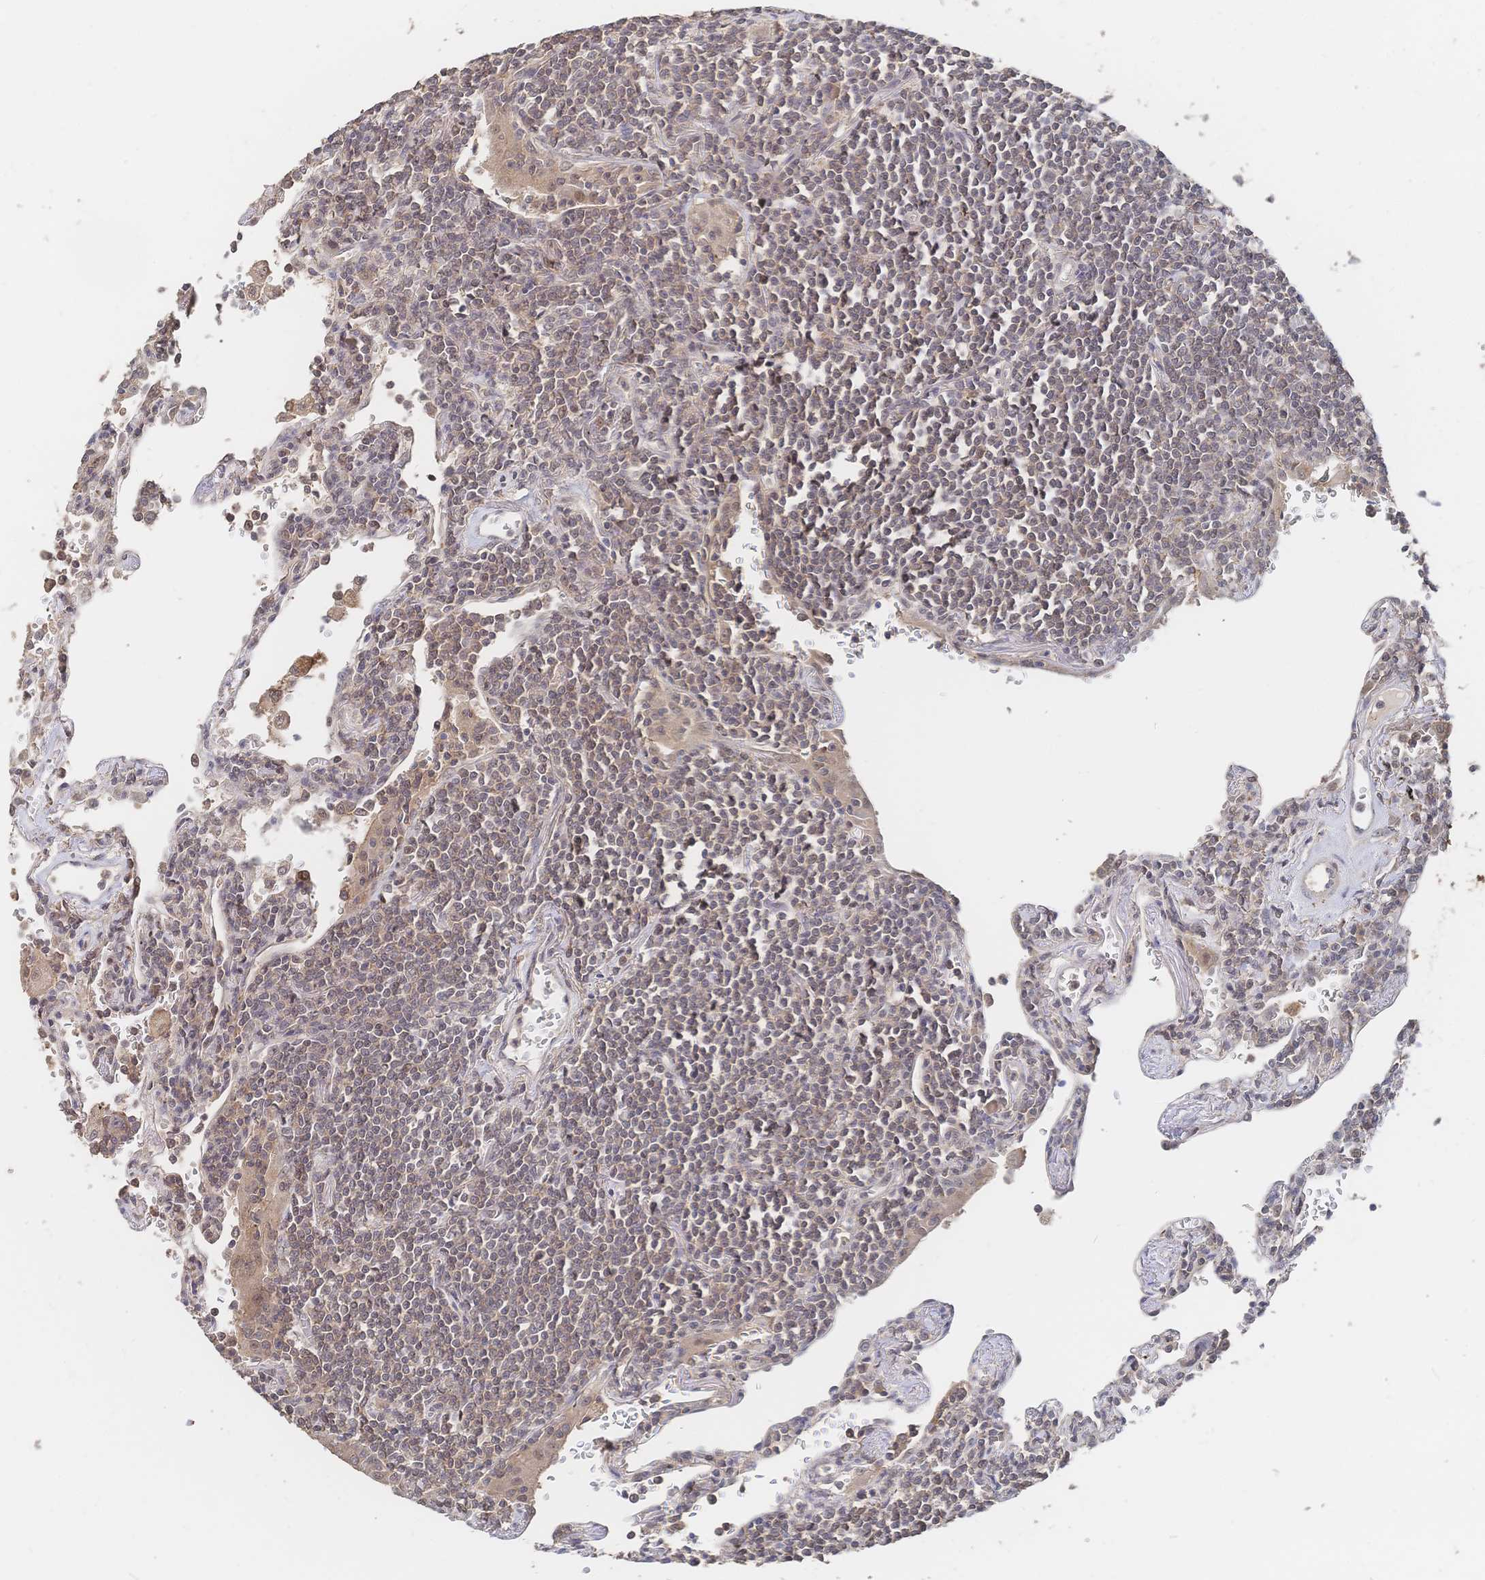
{"staining": {"intensity": "negative", "quantity": "none", "location": "none"}, "tissue": "lymphoma", "cell_type": "Tumor cells", "image_type": "cancer", "snomed": [{"axis": "morphology", "description": "Malignant lymphoma, non-Hodgkin's type, Low grade"}, {"axis": "topography", "description": "Lung"}], "caption": "An immunohistochemistry micrograph of lymphoma is shown. There is no staining in tumor cells of lymphoma. The staining was performed using DAB to visualize the protein expression in brown, while the nuclei were stained in blue with hematoxylin (Magnification: 20x).", "gene": "LRP5", "patient": {"sex": "female", "age": 71}}